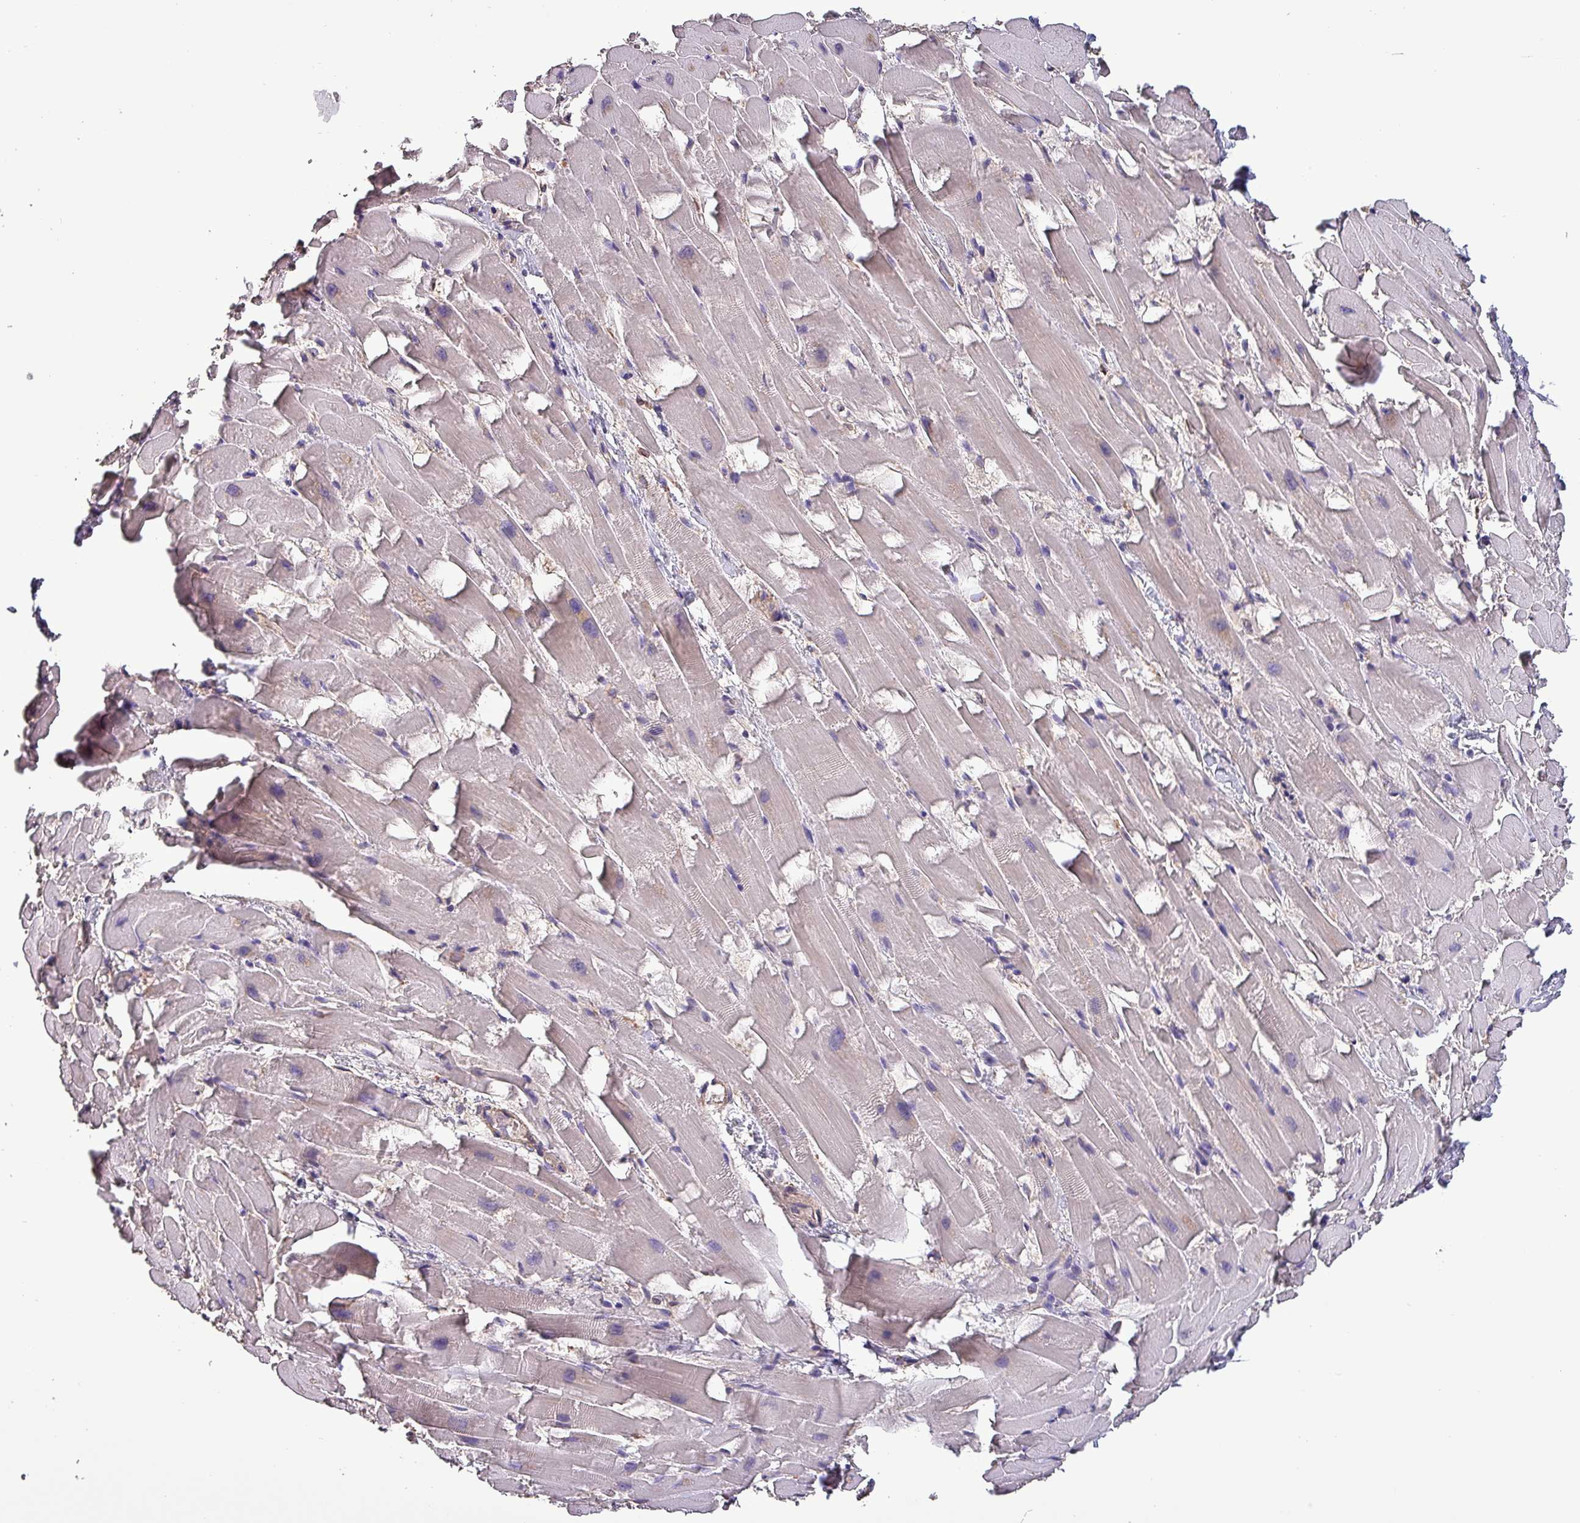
{"staining": {"intensity": "negative", "quantity": "none", "location": "none"}, "tissue": "heart muscle", "cell_type": "Cardiomyocytes", "image_type": "normal", "snomed": [{"axis": "morphology", "description": "Normal tissue, NOS"}, {"axis": "topography", "description": "Heart"}], "caption": "Immunohistochemistry (IHC) photomicrograph of unremarkable human heart muscle stained for a protein (brown), which displays no staining in cardiomyocytes.", "gene": "HTRA4", "patient": {"sex": "male", "age": 37}}